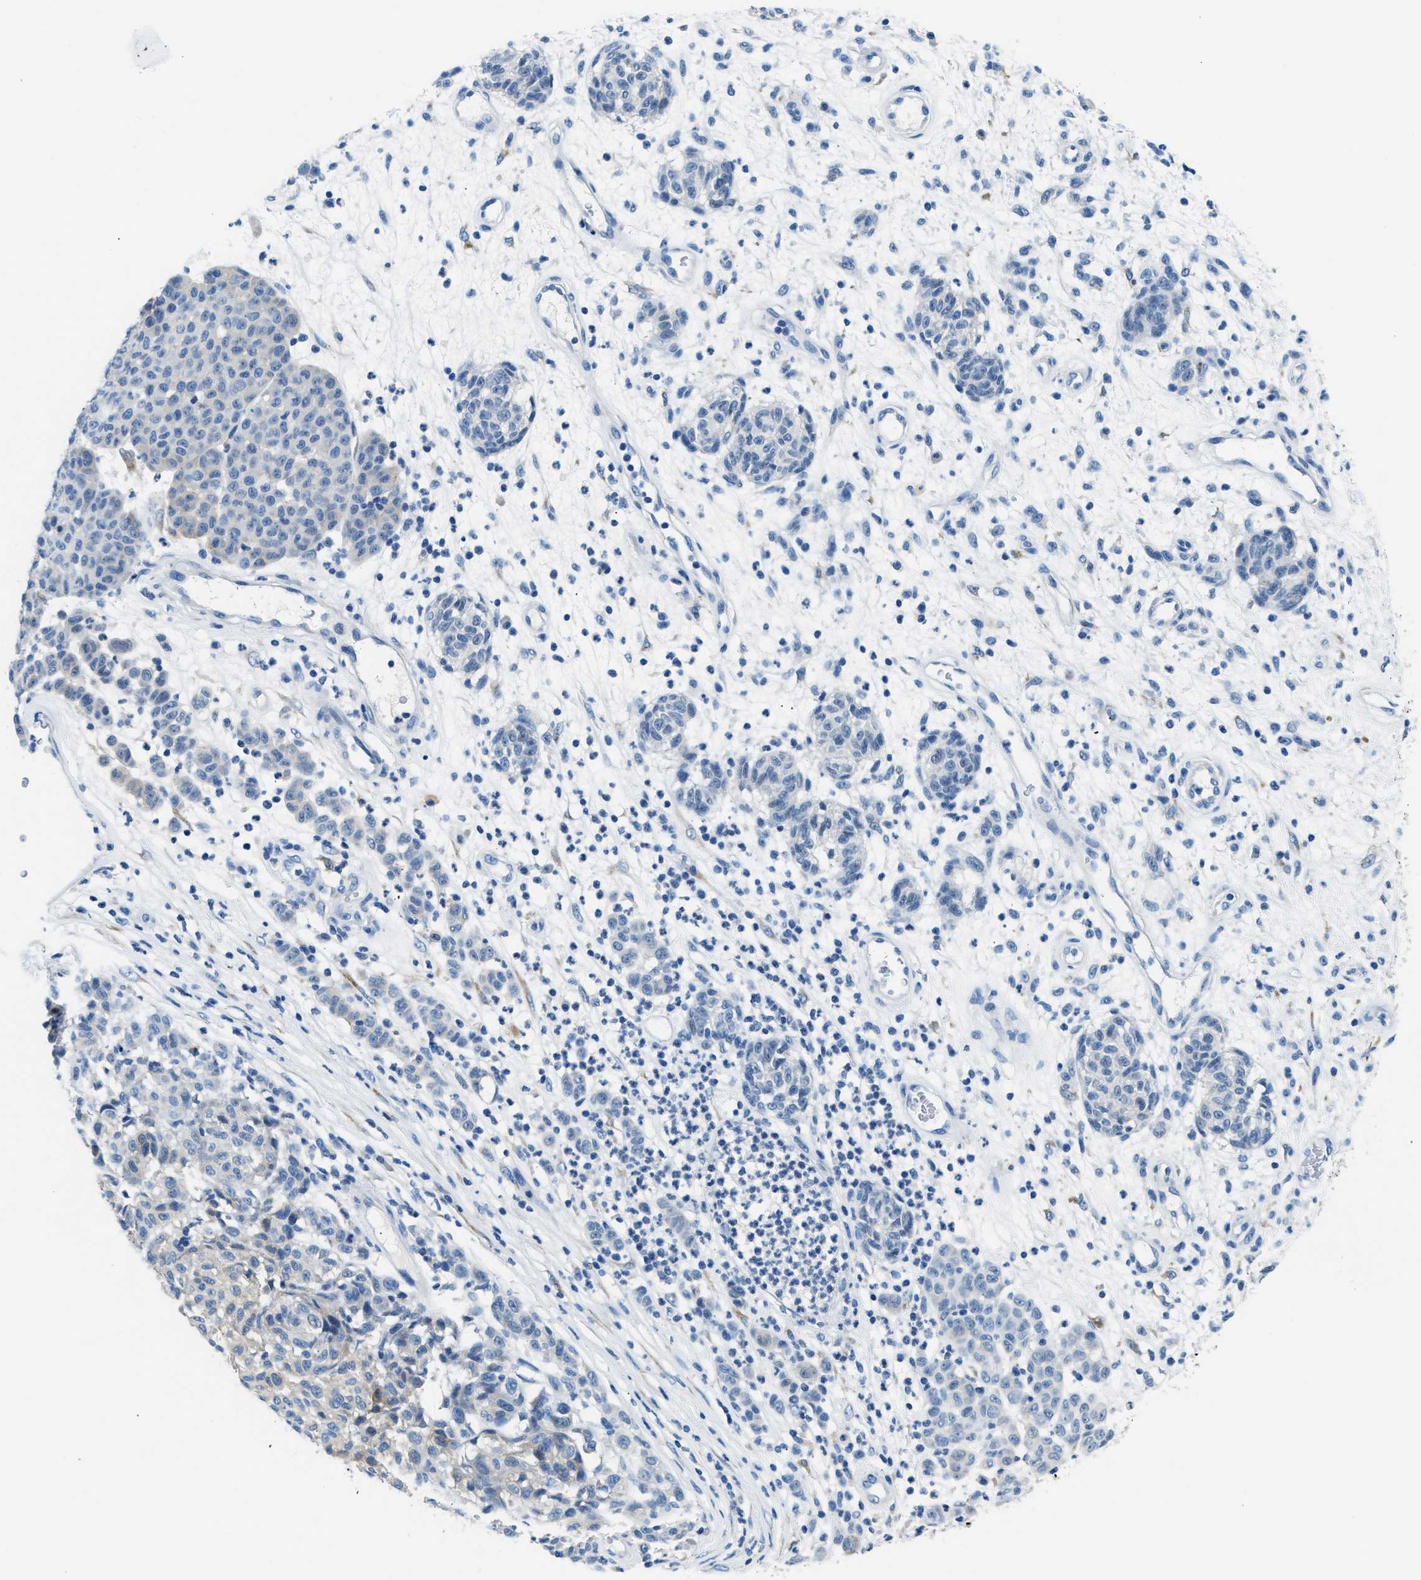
{"staining": {"intensity": "negative", "quantity": "none", "location": "none"}, "tissue": "melanoma", "cell_type": "Tumor cells", "image_type": "cancer", "snomed": [{"axis": "morphology", "description": "Malignant melanoma, NOS"}, {"axis": "topography", "description": "Skin"}], "caption": "Immunohistochemical staining of melanoma shows no significant expression in tumor cells.", "gene": "CLDN18", "patient": {"sex": "male", "age": 59}}